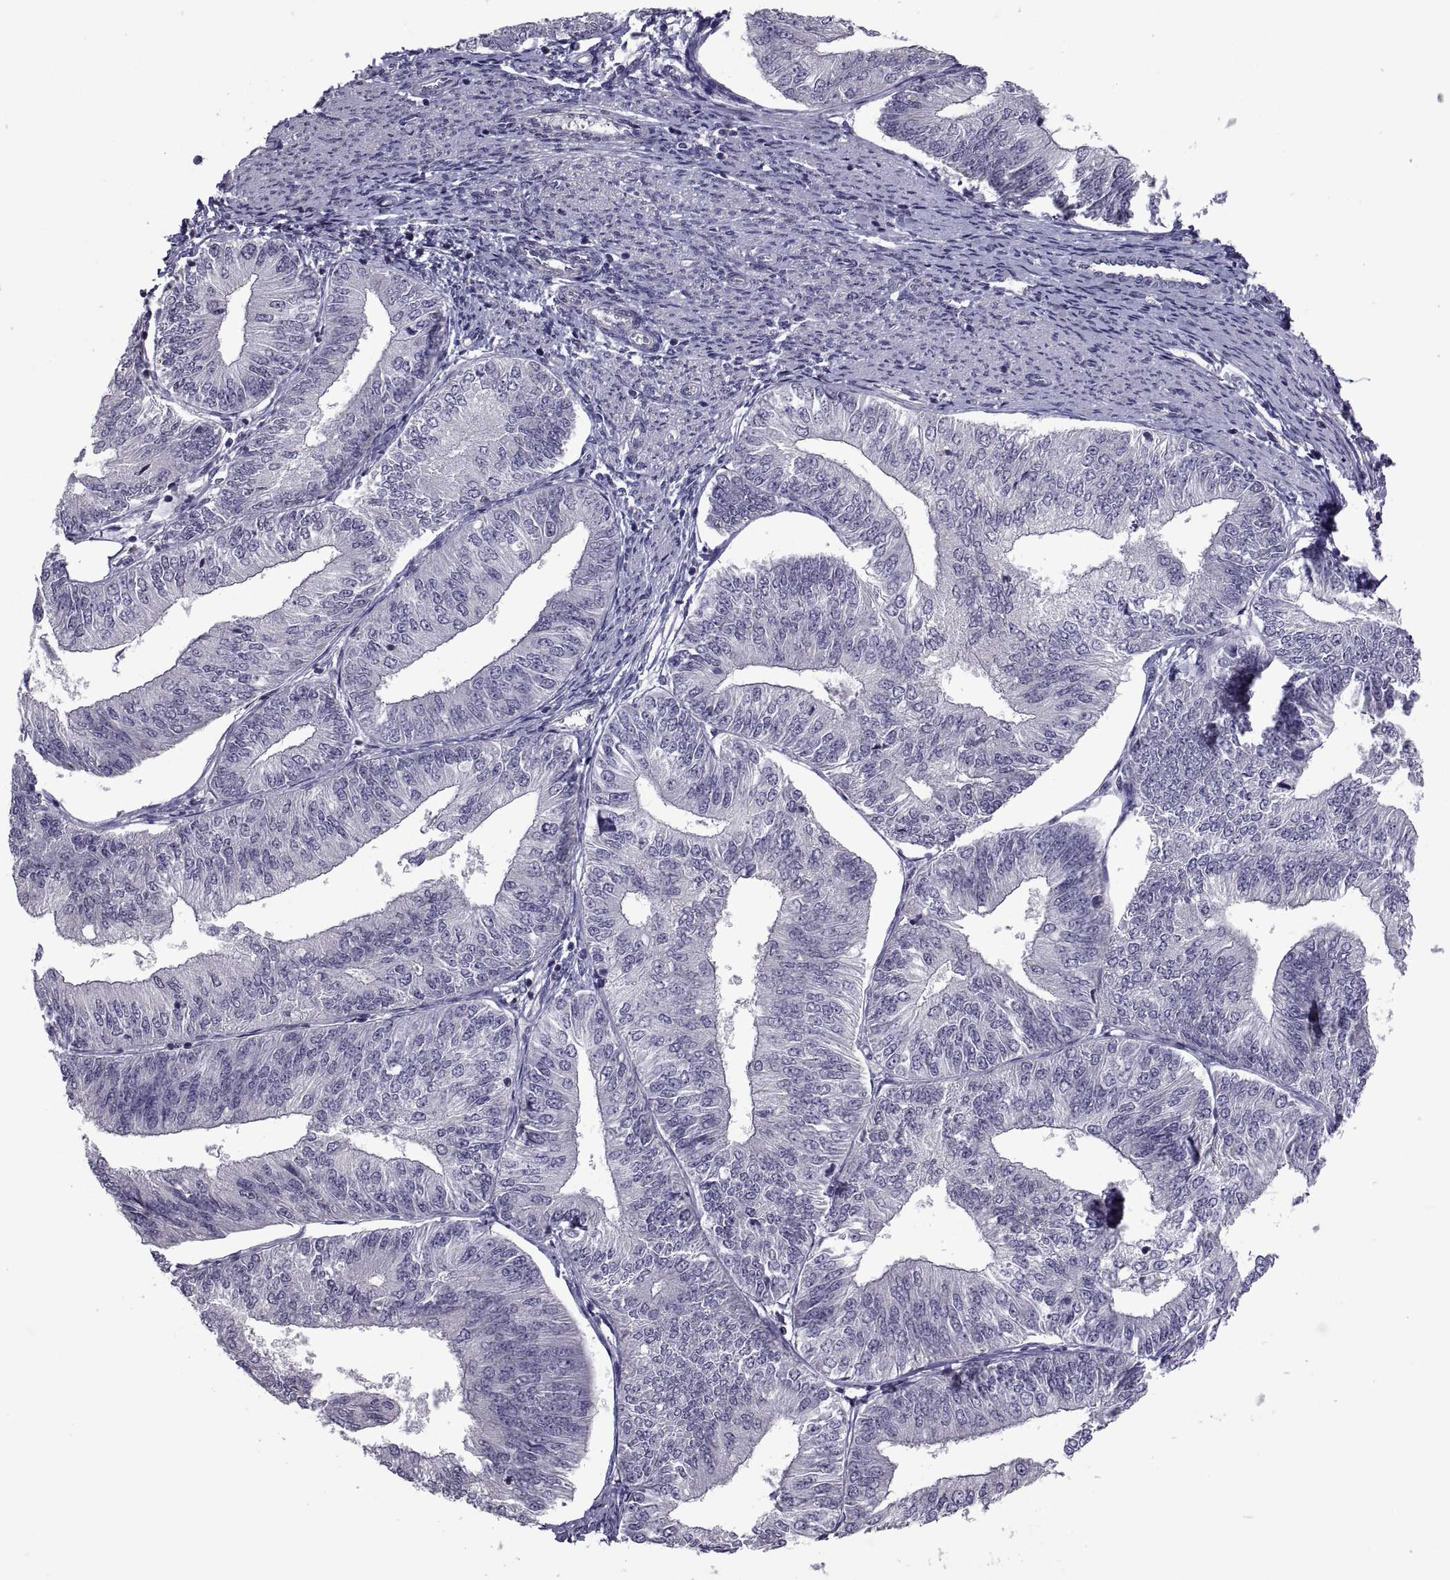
{"staining": {"intensity": "negative", "quantity": "none", "location": "none"}, "tissue": "endometrial cancer", "cell_type": "Tumor cells", "image_type": "cancer", "snomed": [{"axis": "morphology", "description": "Adenocarcinoma, NOS"}, {"axis": "topography", "description": "Endometrium"}], "caption": "A micrograph of endometrial cancer (adenocarcinoma) stained for a protein displays no brown staining in tumor cells.", "gene": "NPTX2", "patient": {"sex": "female", "age": 58}}